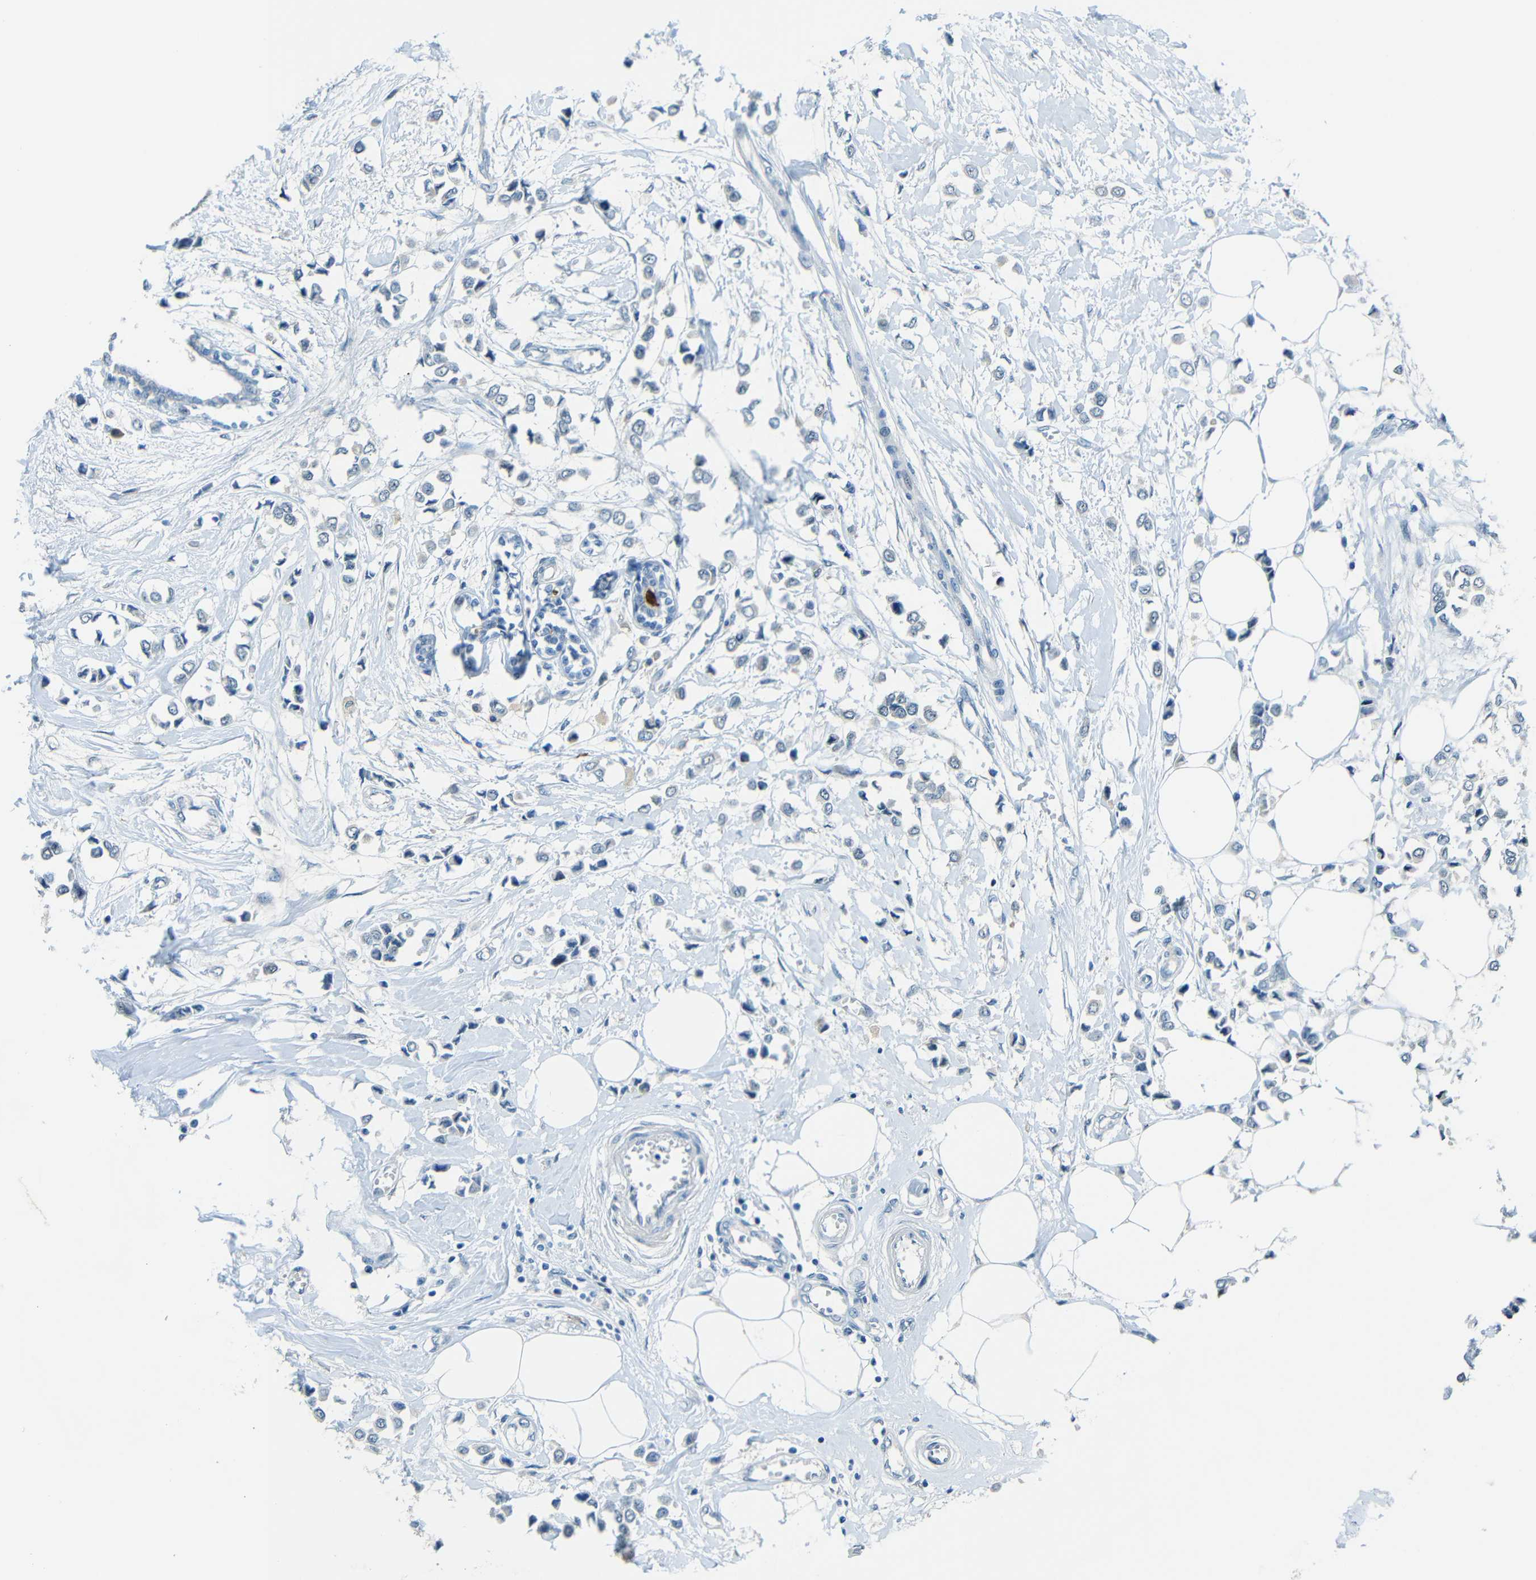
{"staining": {"intensity": "negative", "quantity": "none", "location": "none"}, "tissue": "breast cancer", "cell_type": "Tumor cells", "image_type": "cancer", "snomed": [{"axis": "morphology", "description": "Lobular carcinoma"}, {"axis": "topography", "description": "Breast"}], "caption": "This is an IHC photomicrograph of human breast cancer. There is no staining in tumor cells.", "gene": "ANKRD22", "patient": {"sex": "female", "age": 51}}